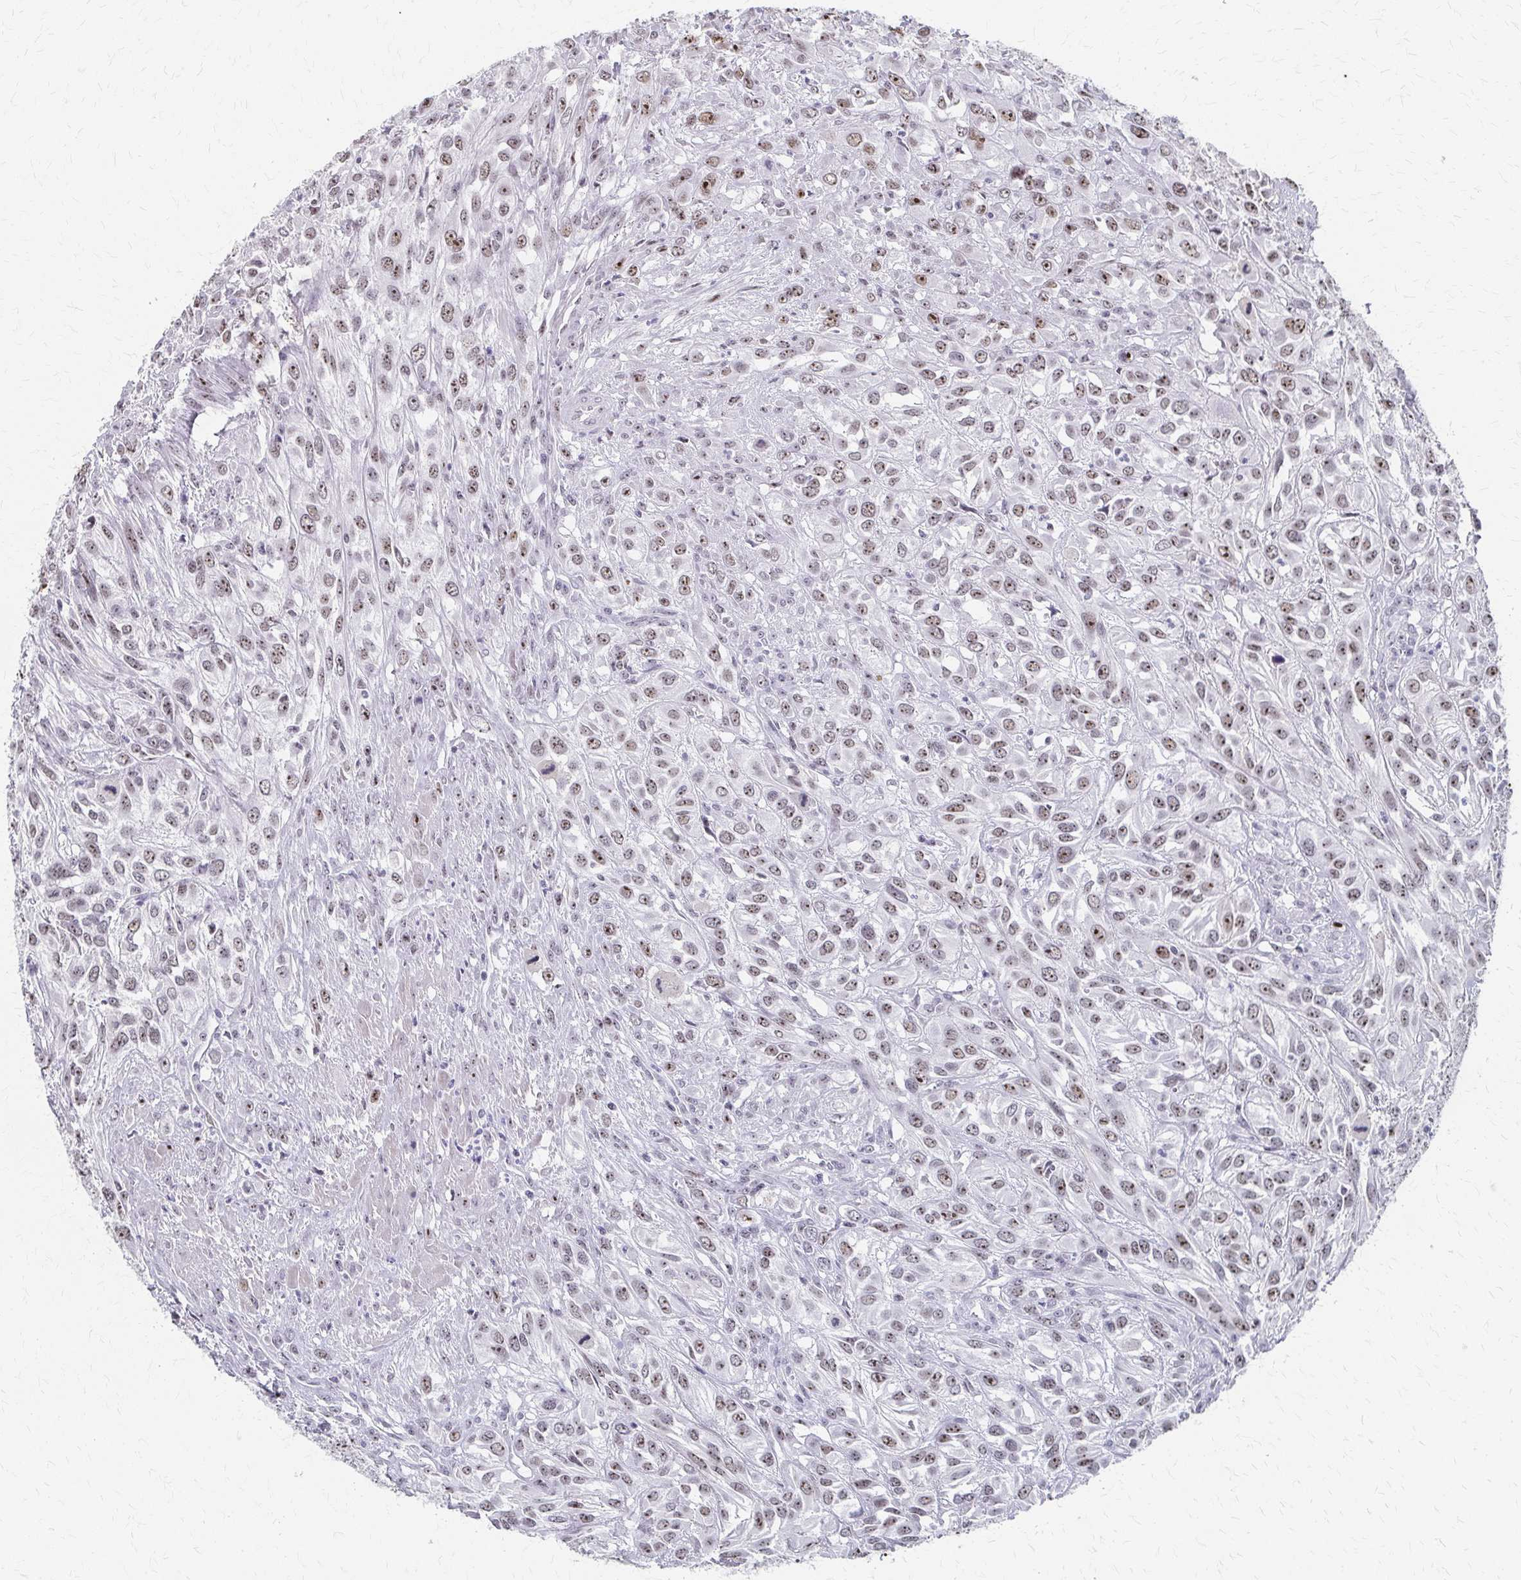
{"staining": {"intensity": "moderate", "quantity": ">75%", "location": "nuclear"}, "tissue": "urothelial cancer", "cell_type": "Tumor cells", "image_type": "cancer", "snomed": [{"axis": "morphology", "description": "Urothelial carcinoma, High grade"}, {"axis": "topography", "description": "Urinary bladder"}], "caption": "Moderate nuclear expression is identified in about >75% of tumor cells in high-grade urothelial carcinoma.", "gene": "PES1", "patient": {"sex": "male", "age": 67}}